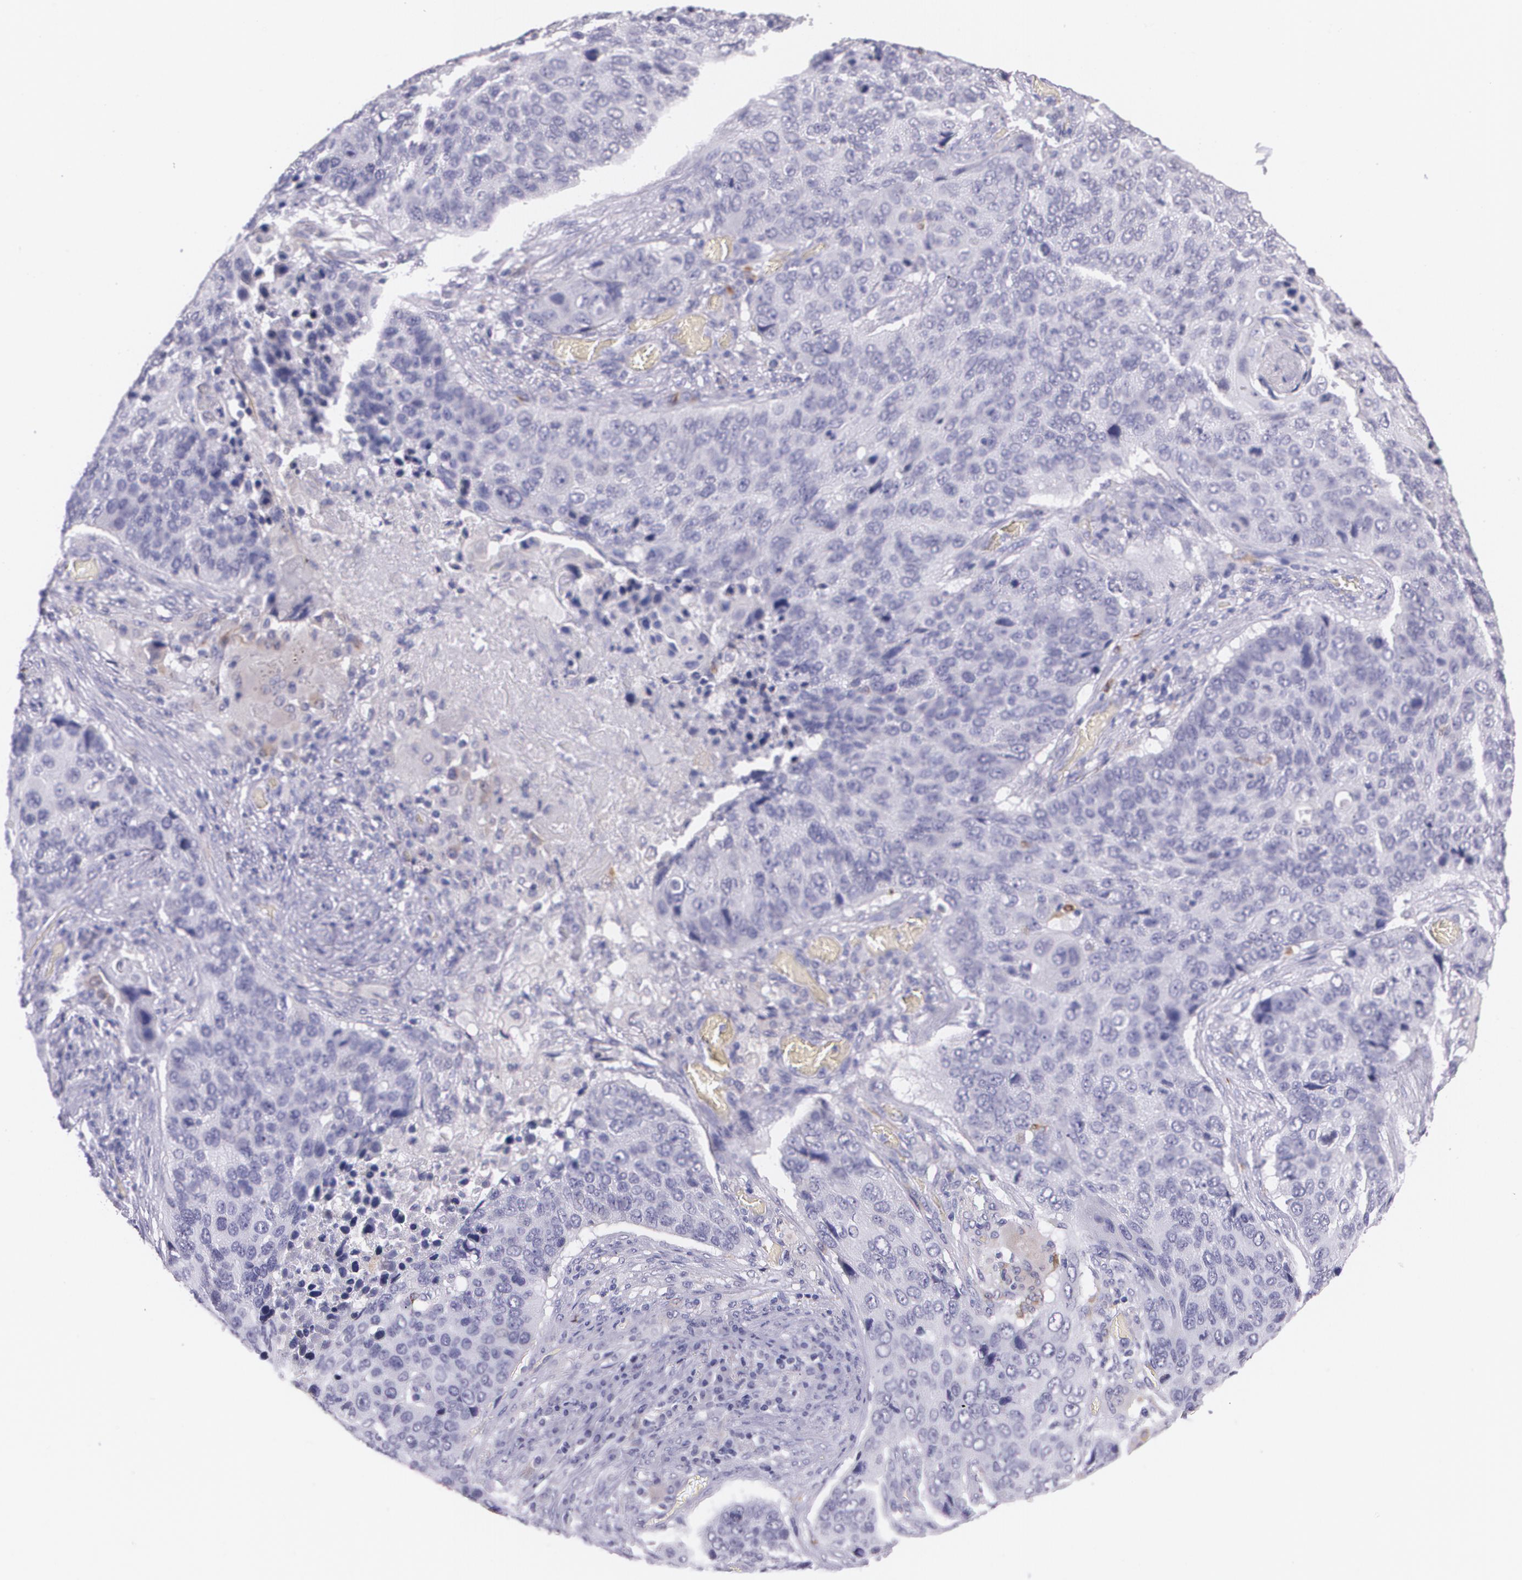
{"staining": {"intensity": "negative", "quantity": "none", "location": "none"}, "tissue": "lung cancer", "cell_type": "Tumor cells", "image_type": "cancer", "snomed": [{"axis": "morphology", "description": "Squamous cell carcinoma, NOS"}, {"axis": "topography", "description": "Lung"}], "caption": "DAB (3,3'-diaminobenzidine) immunohistochemical staining of human lung cancer shows no significant staining in tumor cells.", "gene": "RTN1", "patient": {"sex": "male", "age": 68}}